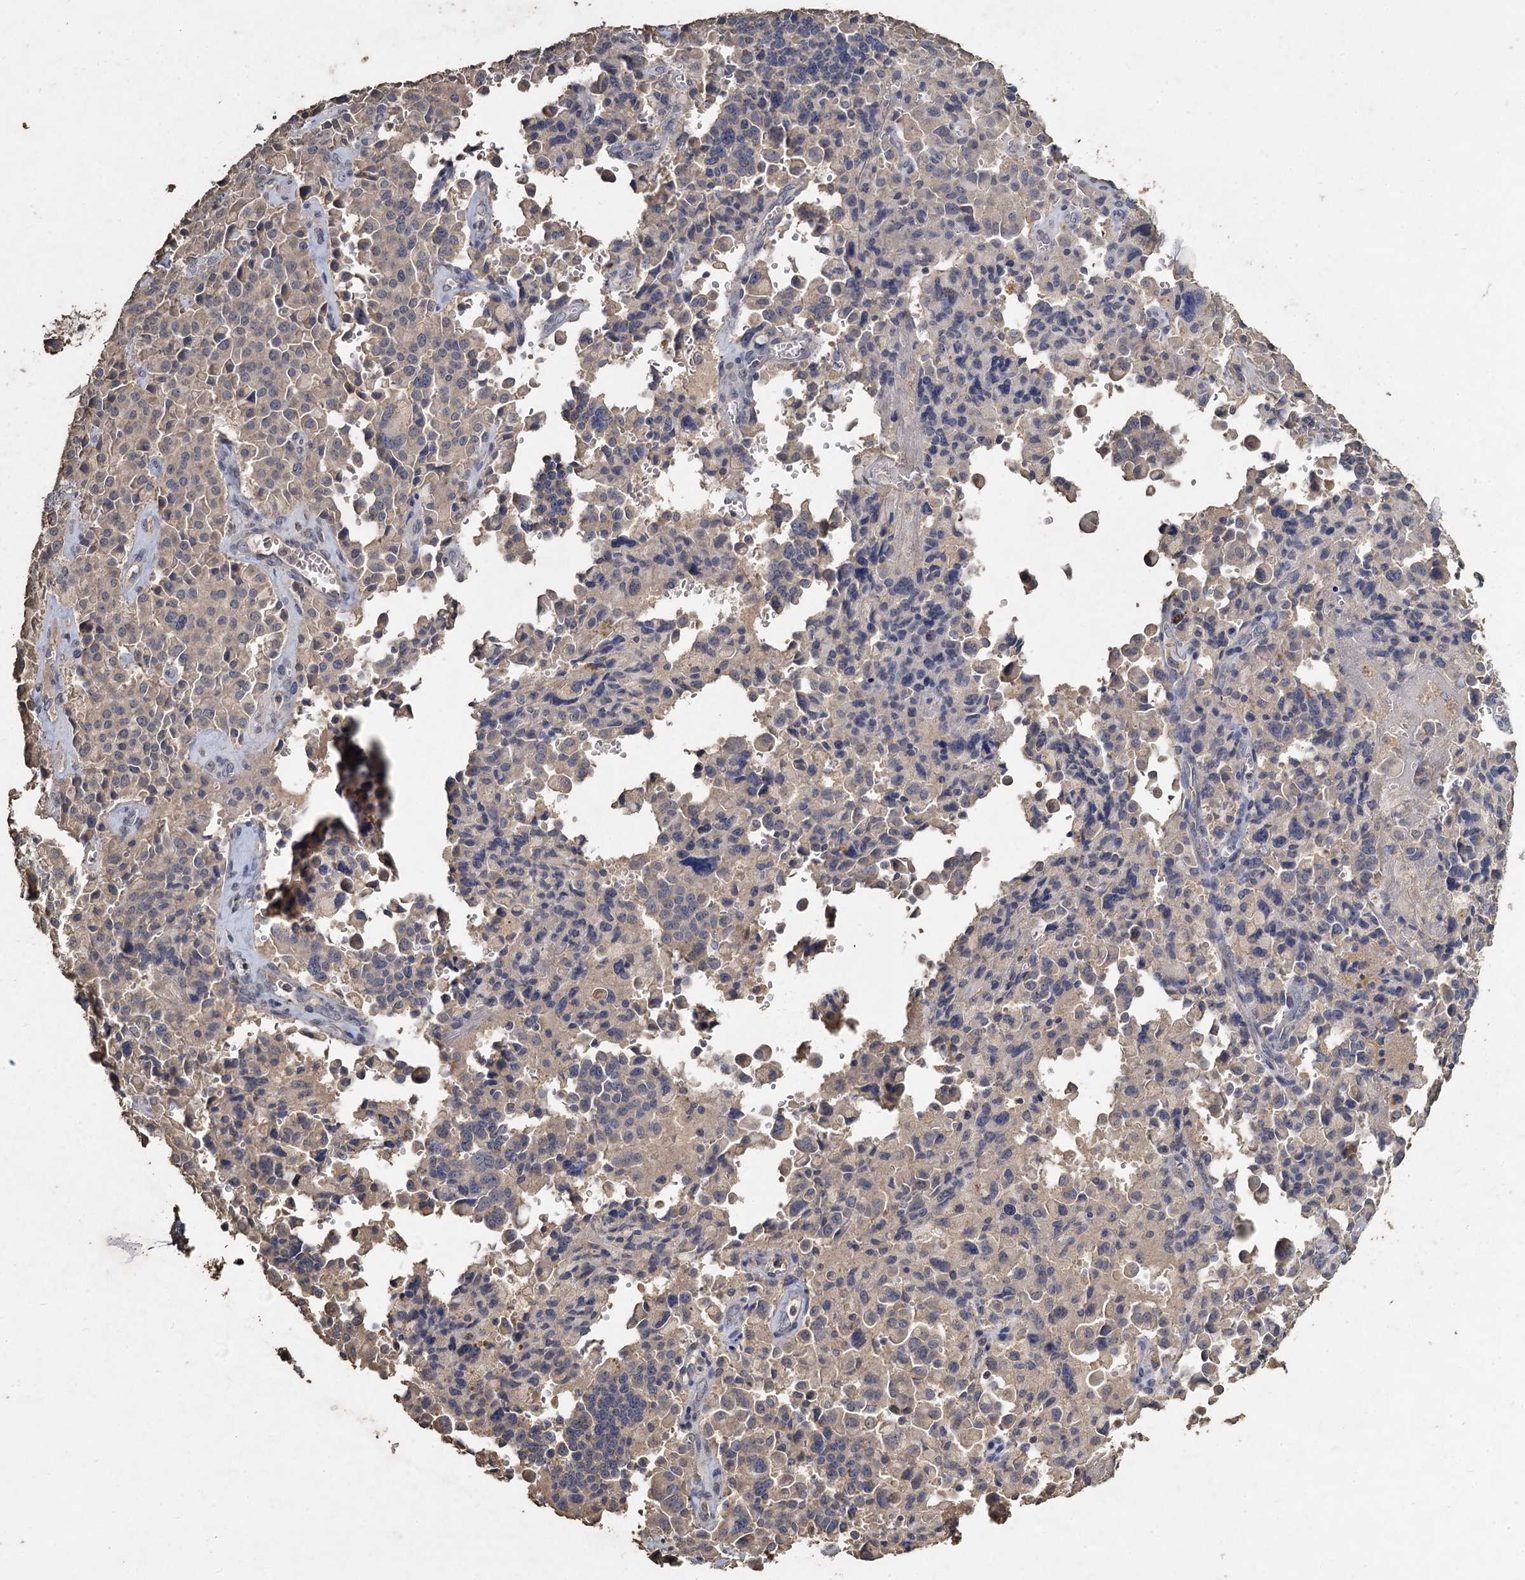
{"staining": {"intensity": "weak", "quantity": "<25%", "location": "cytoplasmic/membranous"}, "tissue": "pancreatic cancer", "cell_type": "Tumor cells", "image_type": "cancer", "snomed": [{"axis": "morphology", "description": "Adenocarcinoma, NOS"}, {"axis": "topography", "description": "Pancreas"}], "caption": "This is an immunohistochemistry (IHC) image of pancreatic cancer (adenocarcinoma). There is no expression in tumor cells.", "gene": "CCDC61", "patient": {"sex": "male", "age": 65}}